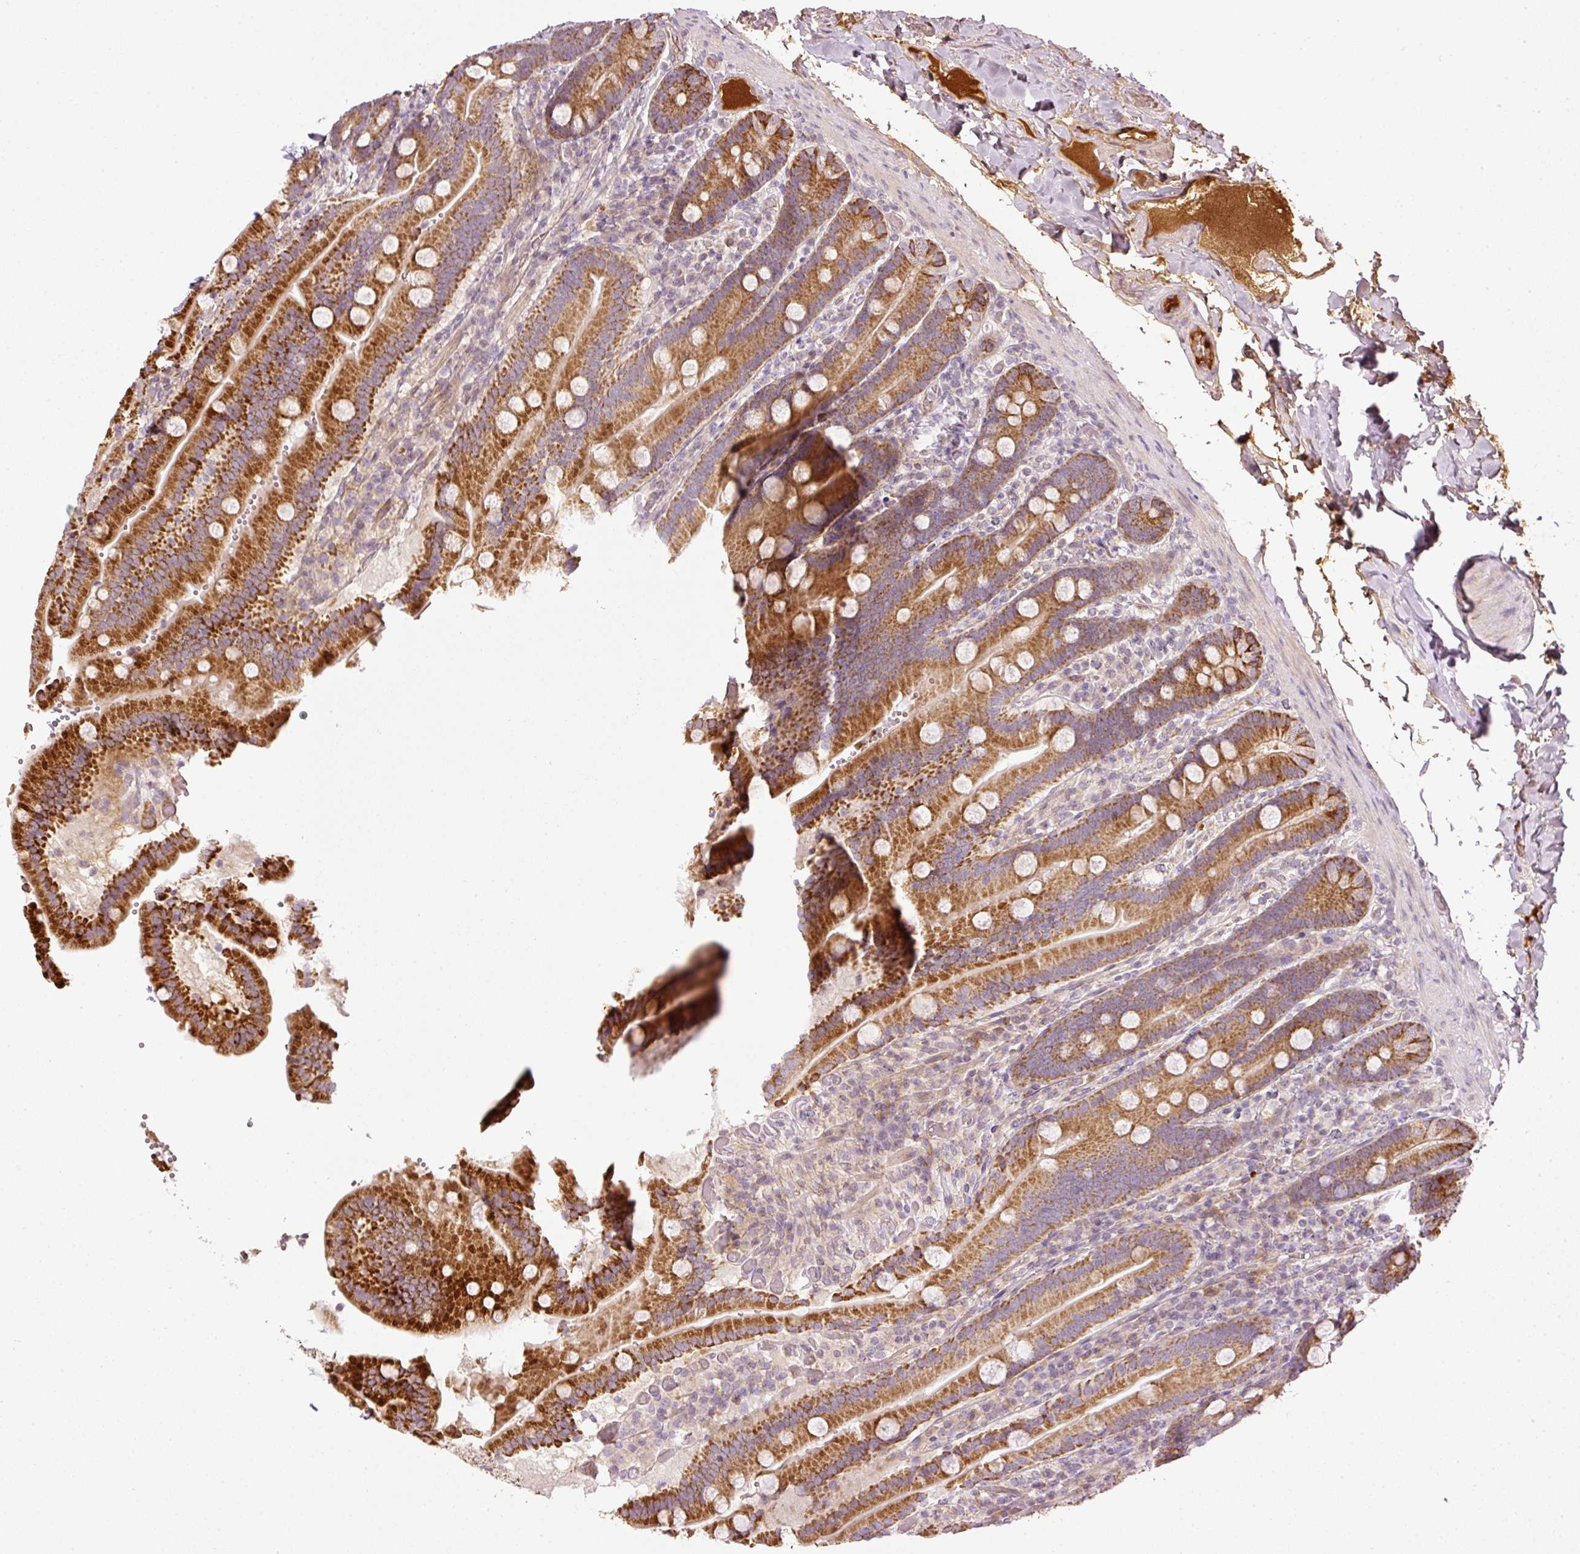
{"staining": {"intensity": "strong", "quantity": "25%-75%", "location": "cytoplasmic/membranous"}, "tissue": "duodenum", "cell_type": "Glandular cells", "image_type": "normal", "snomed": [{"axis": "morphology", "description": "Normal tissue, NOS"}, {"axis": "topography", "description": "Duodenum"}], "caption": "Human duodenum stained for a protein (brown) displays strong cytoplasmic/membranous positive positivity in approximately 25%-75% of glandular cells.", "gene": "SERPING1", "patient": {"sex": "female", "age": 62}}